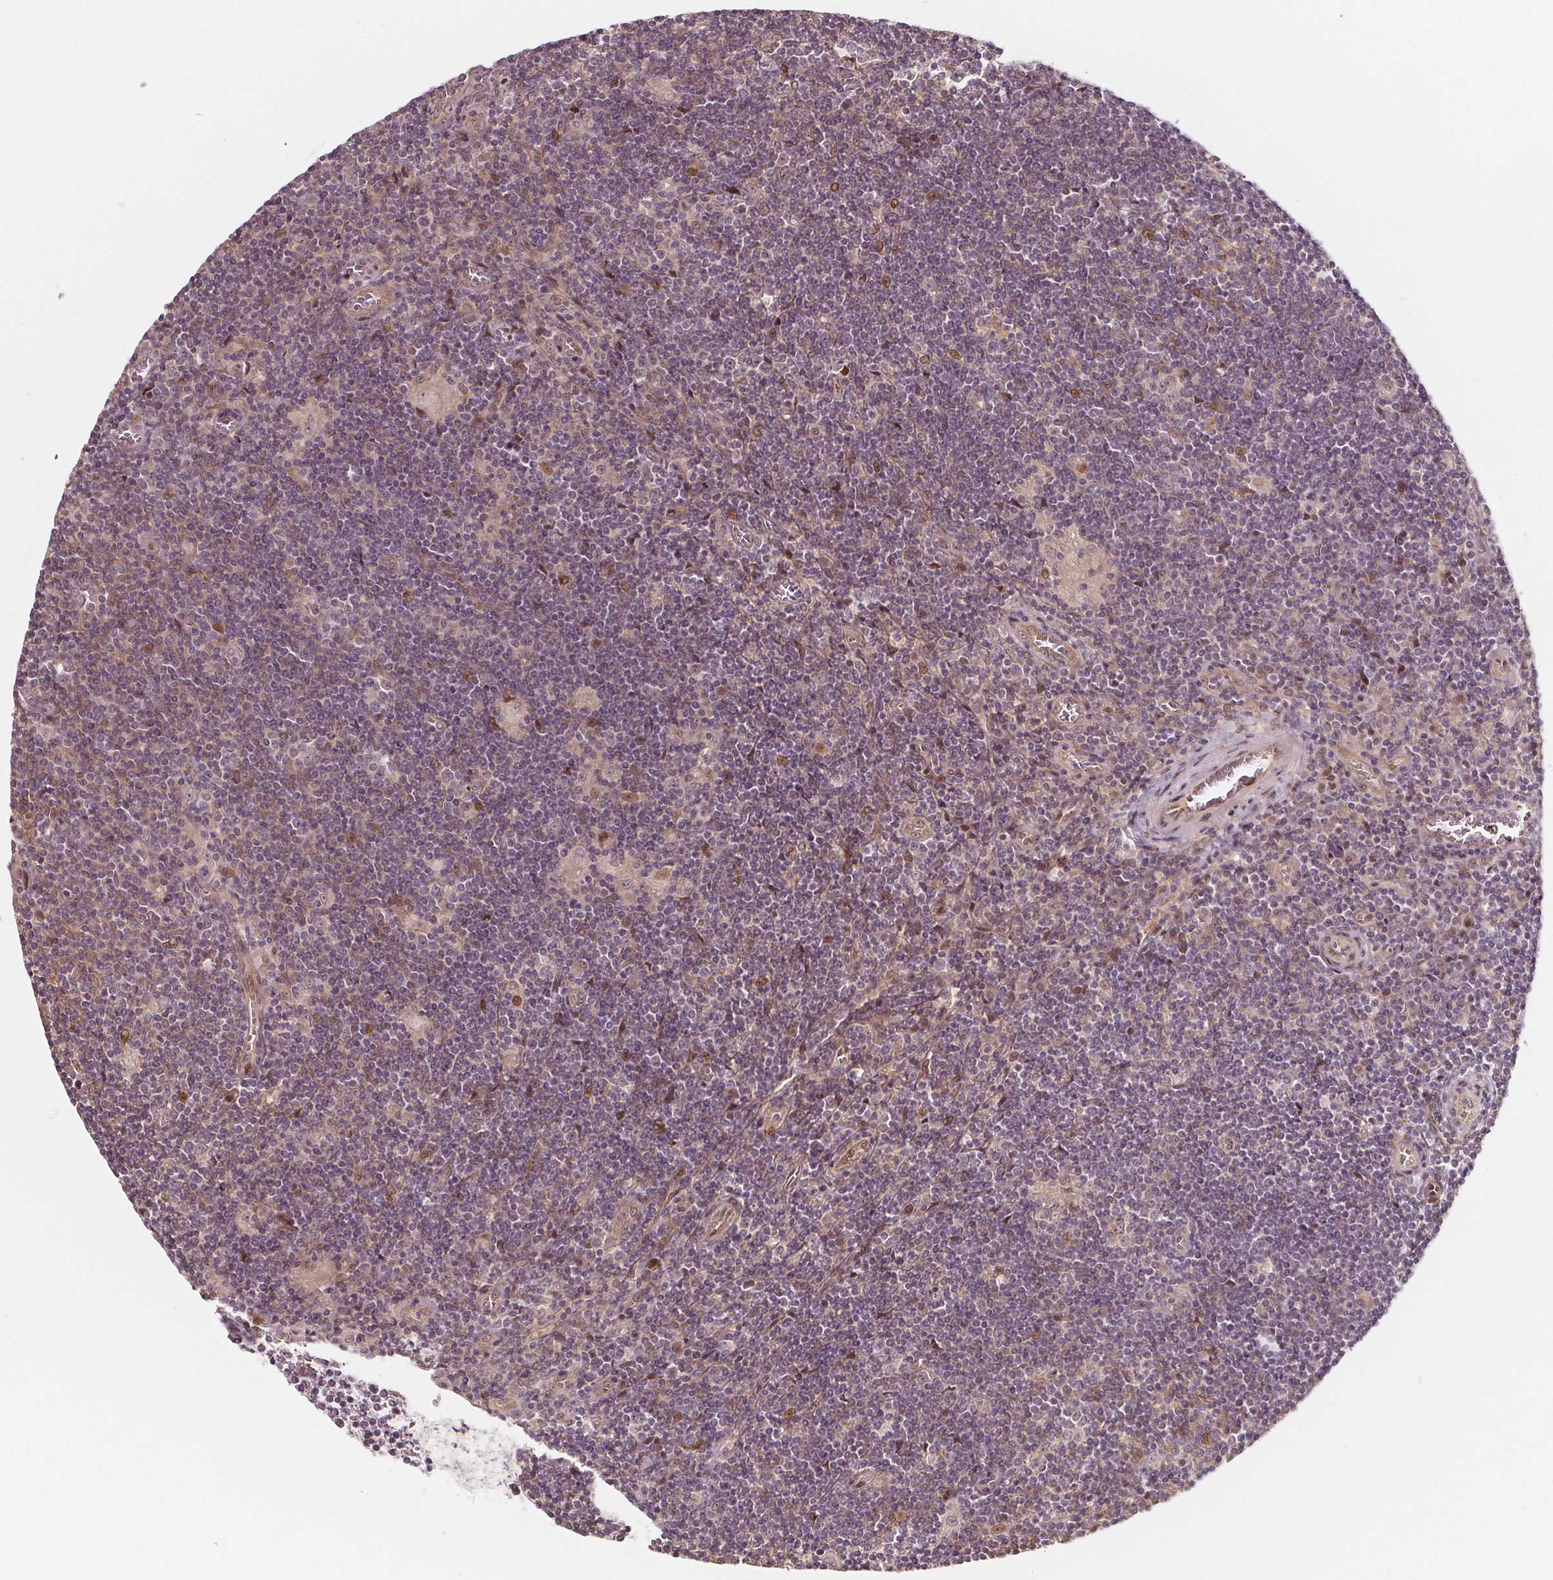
{"staining": {"intensity": "negative", "quantity": "none", "location": "none"}, "tissue": "lymphoma", "cell_type": "Tumor cells", "image_type": "cancer", "snomed": [{"axis": "morphology", "description": "Hodgkin's disease, NOS"}, {"axis": "topography", "description": "Lymph node"}], "caption": "This micrograph is of Hodgkin's disease stained with immunohistochemistry to label a protein in brown with the nuclei are counter-stained blue. There is no positivity in tumor cells.", "gene": "AKT1S1", "patient": {"sex": "male", "age": 40}}